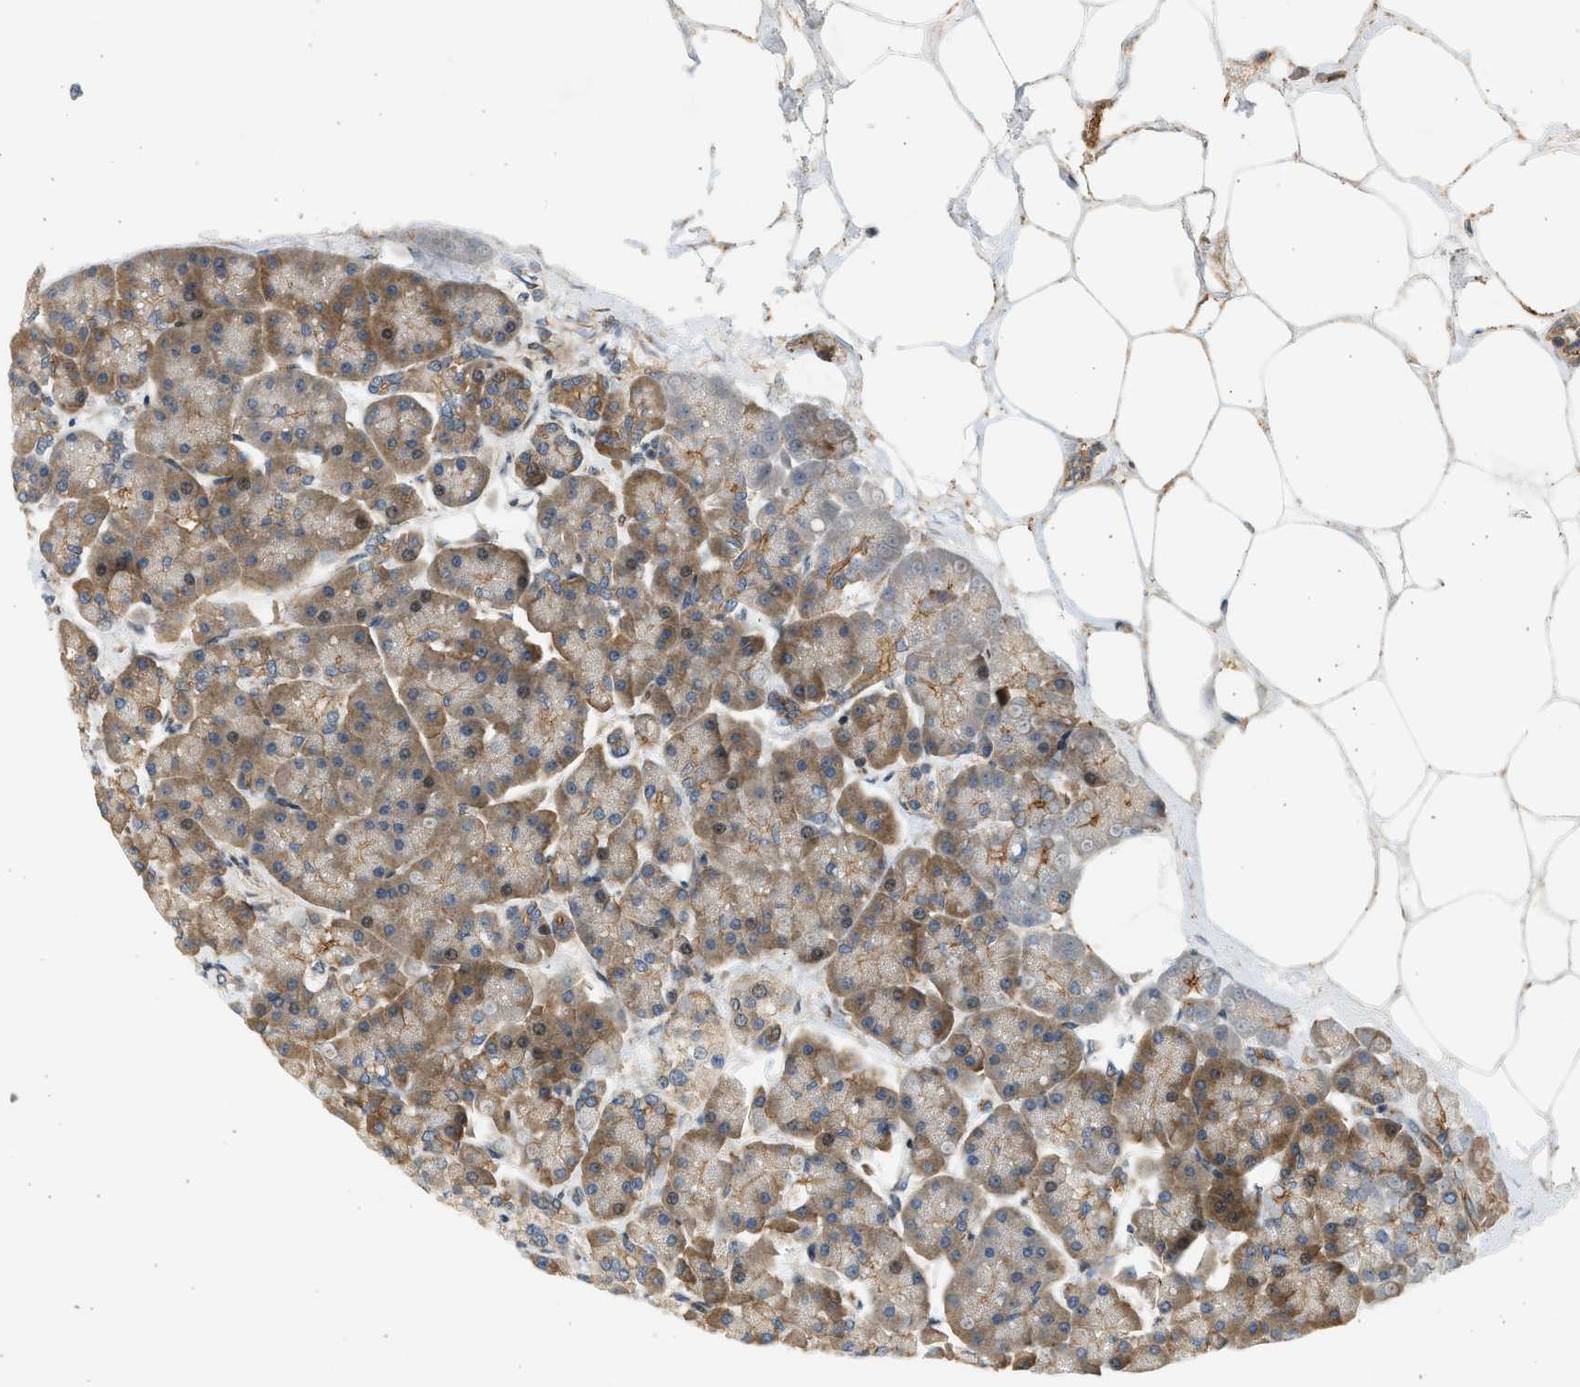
{"staining": {"intensity": "moderate", "quantity": "25%-75%", "location": "cytoplasmic/membranous"}, "tissue": "pancreas", "cell_type": "Exocrine glandular cells", "image_type": "normal", "snomed": [{"axis": "morphology", "description": "Normal tissue, NOS"}, {"axis": "topography", "description": "Pancreas"}], "caption": "IHC (DAB (3,3'-diaminobenzidine)) staining of benign human pancreas demonstrates moderate cytoplasmic/membranous protein positivity in approximately 25%-75% of exocrine glandular cells. Using DAB (brown) and hematoxylin (blue) stains, captured at high magnification using brightfield microscopy.", "gene": "NRSN2", "patient": {"sex": "female", "age": 70}}